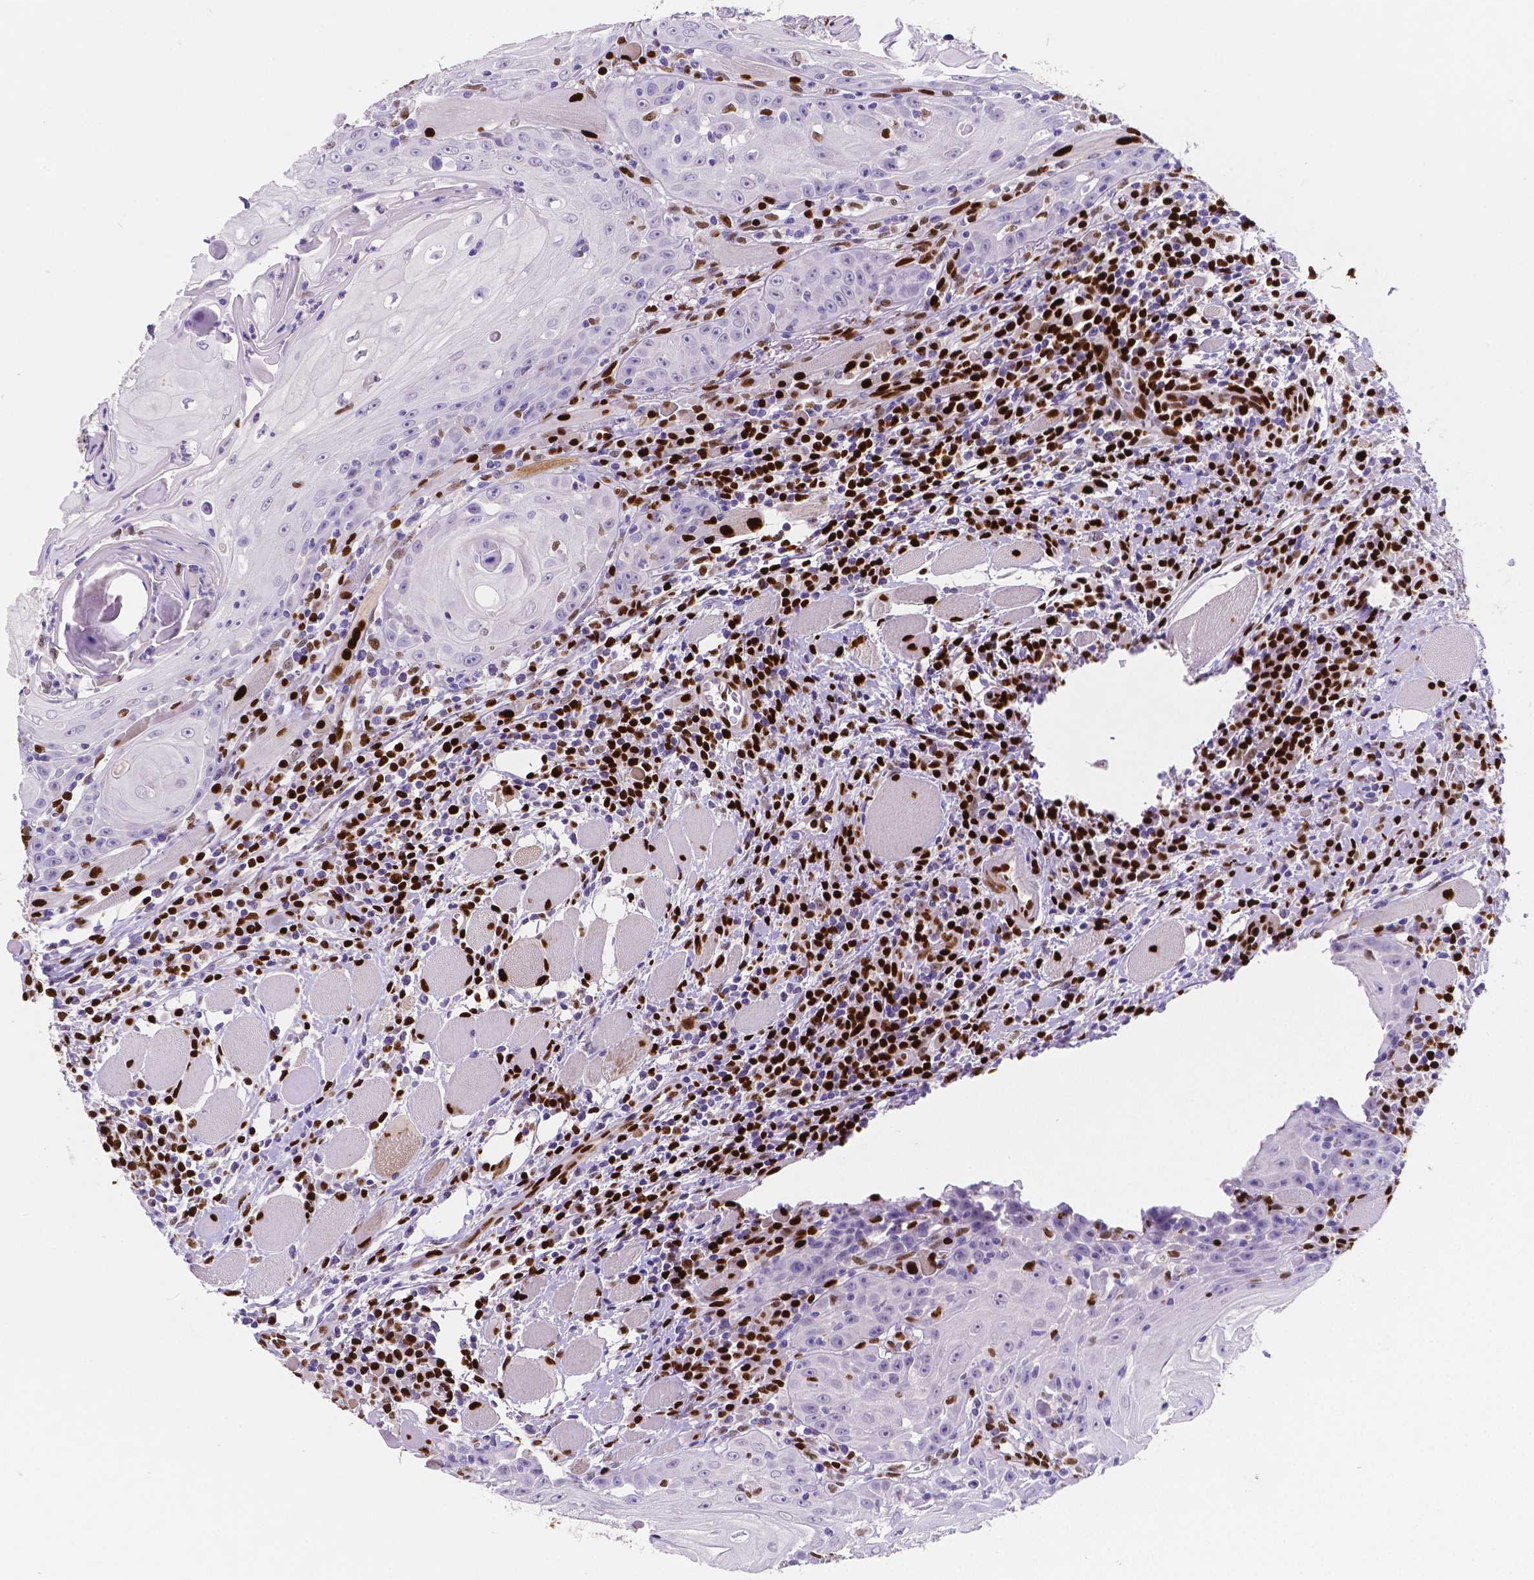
{"staining": {"intensity": "negative", "quantity": "none", "location": "none"}, "tissue": "head and neck cancer", "cell_type": "Tumor cells", "image_type": "cancer", "snomed": [{"axis": "morphology", "description": "Squamous cell carcinoma, NOS"}, {"axis": "topography", "description": "Head-Neck"}], "caption": "This is a image of IHC staining of squamous cell carcinoma (head and neck), which shows no positivity in tumor cells.", "gene": "MEF2C", "patient": {"sex": "male", "age": 52}}